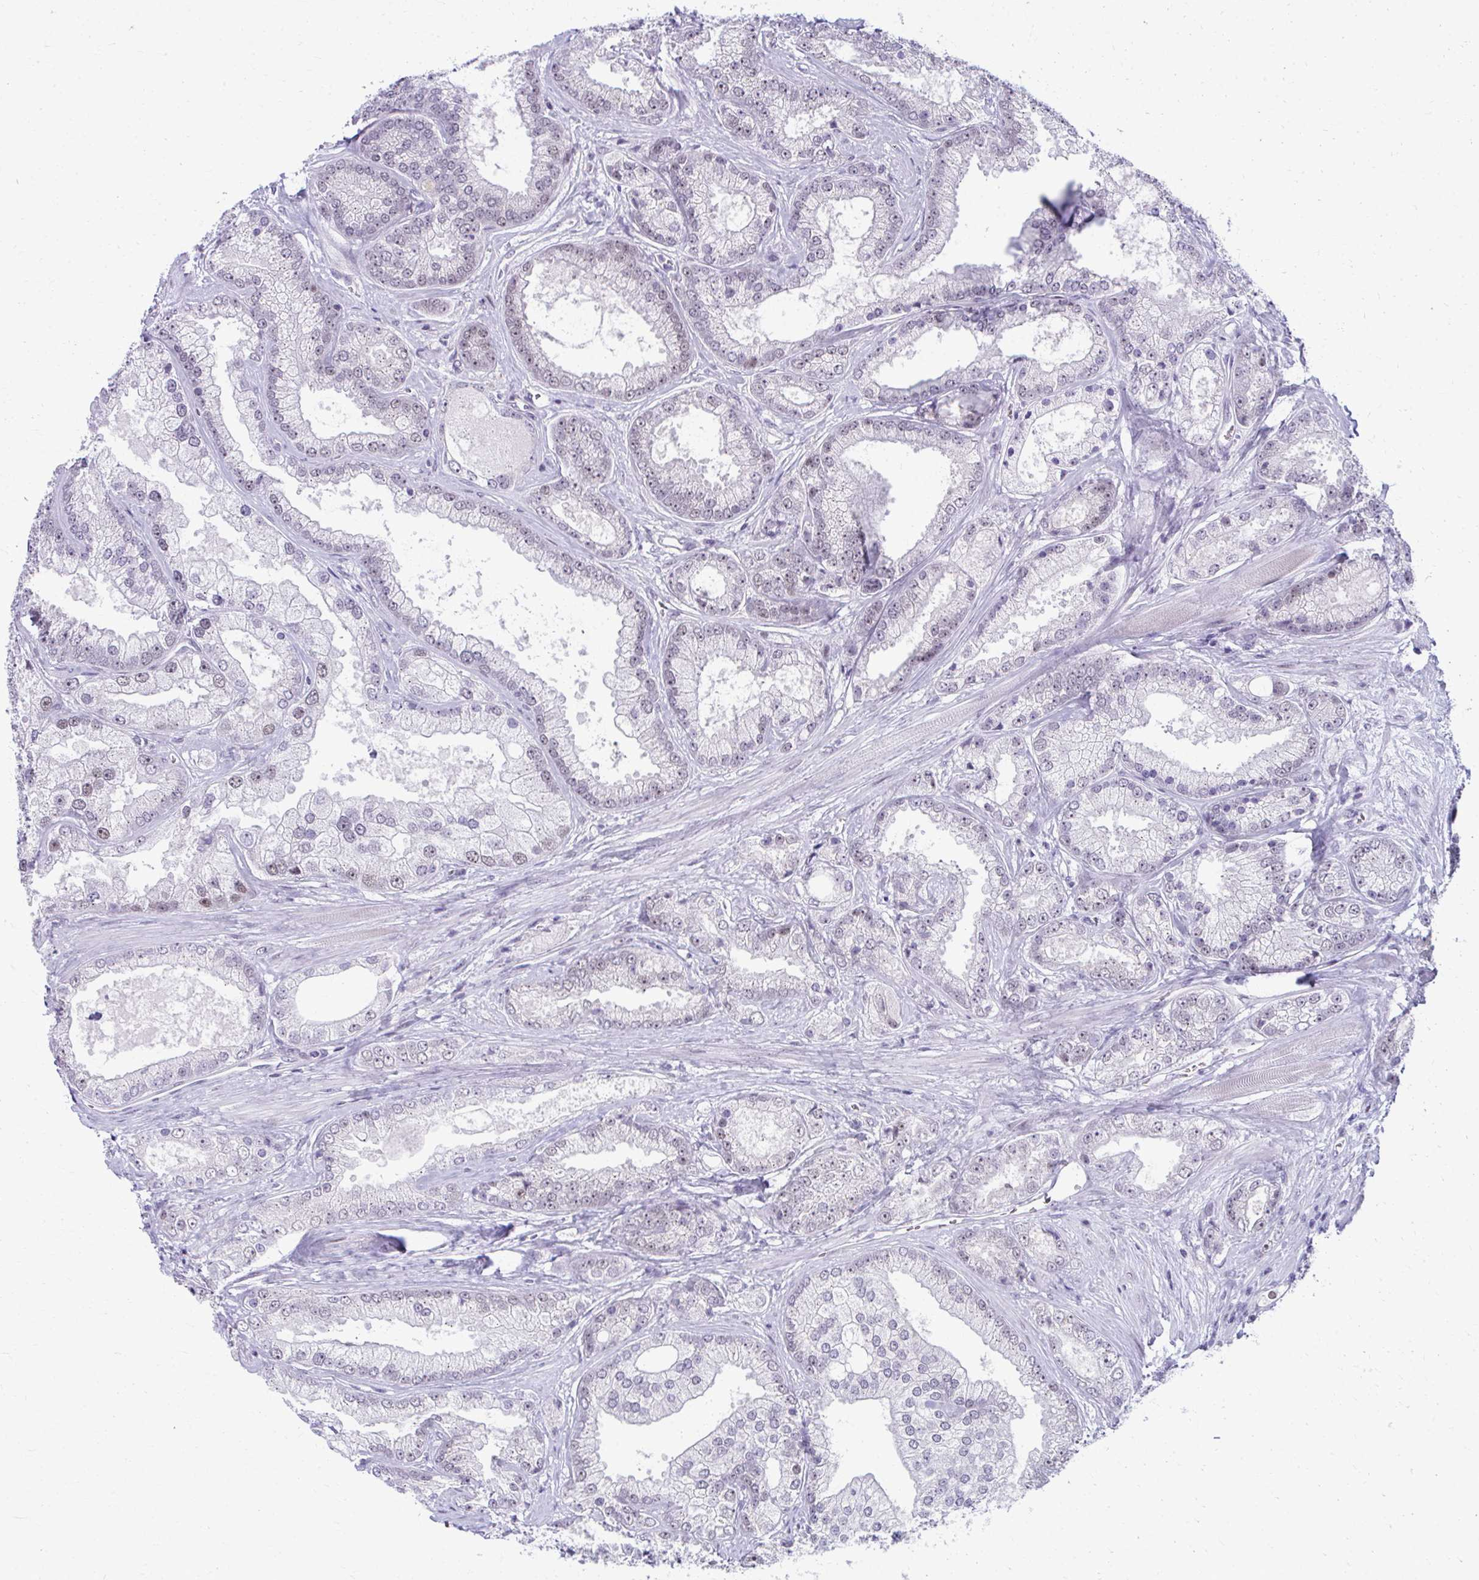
{"staining": {"intensity": "weak", "quantity": "<25%", "location": "nuclear"}, "tissue": "prostate cancer", "cell_type": "Tumor cells", "image_type": "cancer", "snomed": [{"axis": "morphology", "description": "Adenocarcinoma, High grade"}, {"axis": "topography", "description": "Prostate"}], "caption": "A high-resolution photomicrograph shows immunohistochemistry (IHC) staining of prostate cancer (adenocarcinoma (high-grade)), which shows no significant positivity in tumor cells.", "gene": "MAF1", "patient": {"sex": "male", "age": 67}}